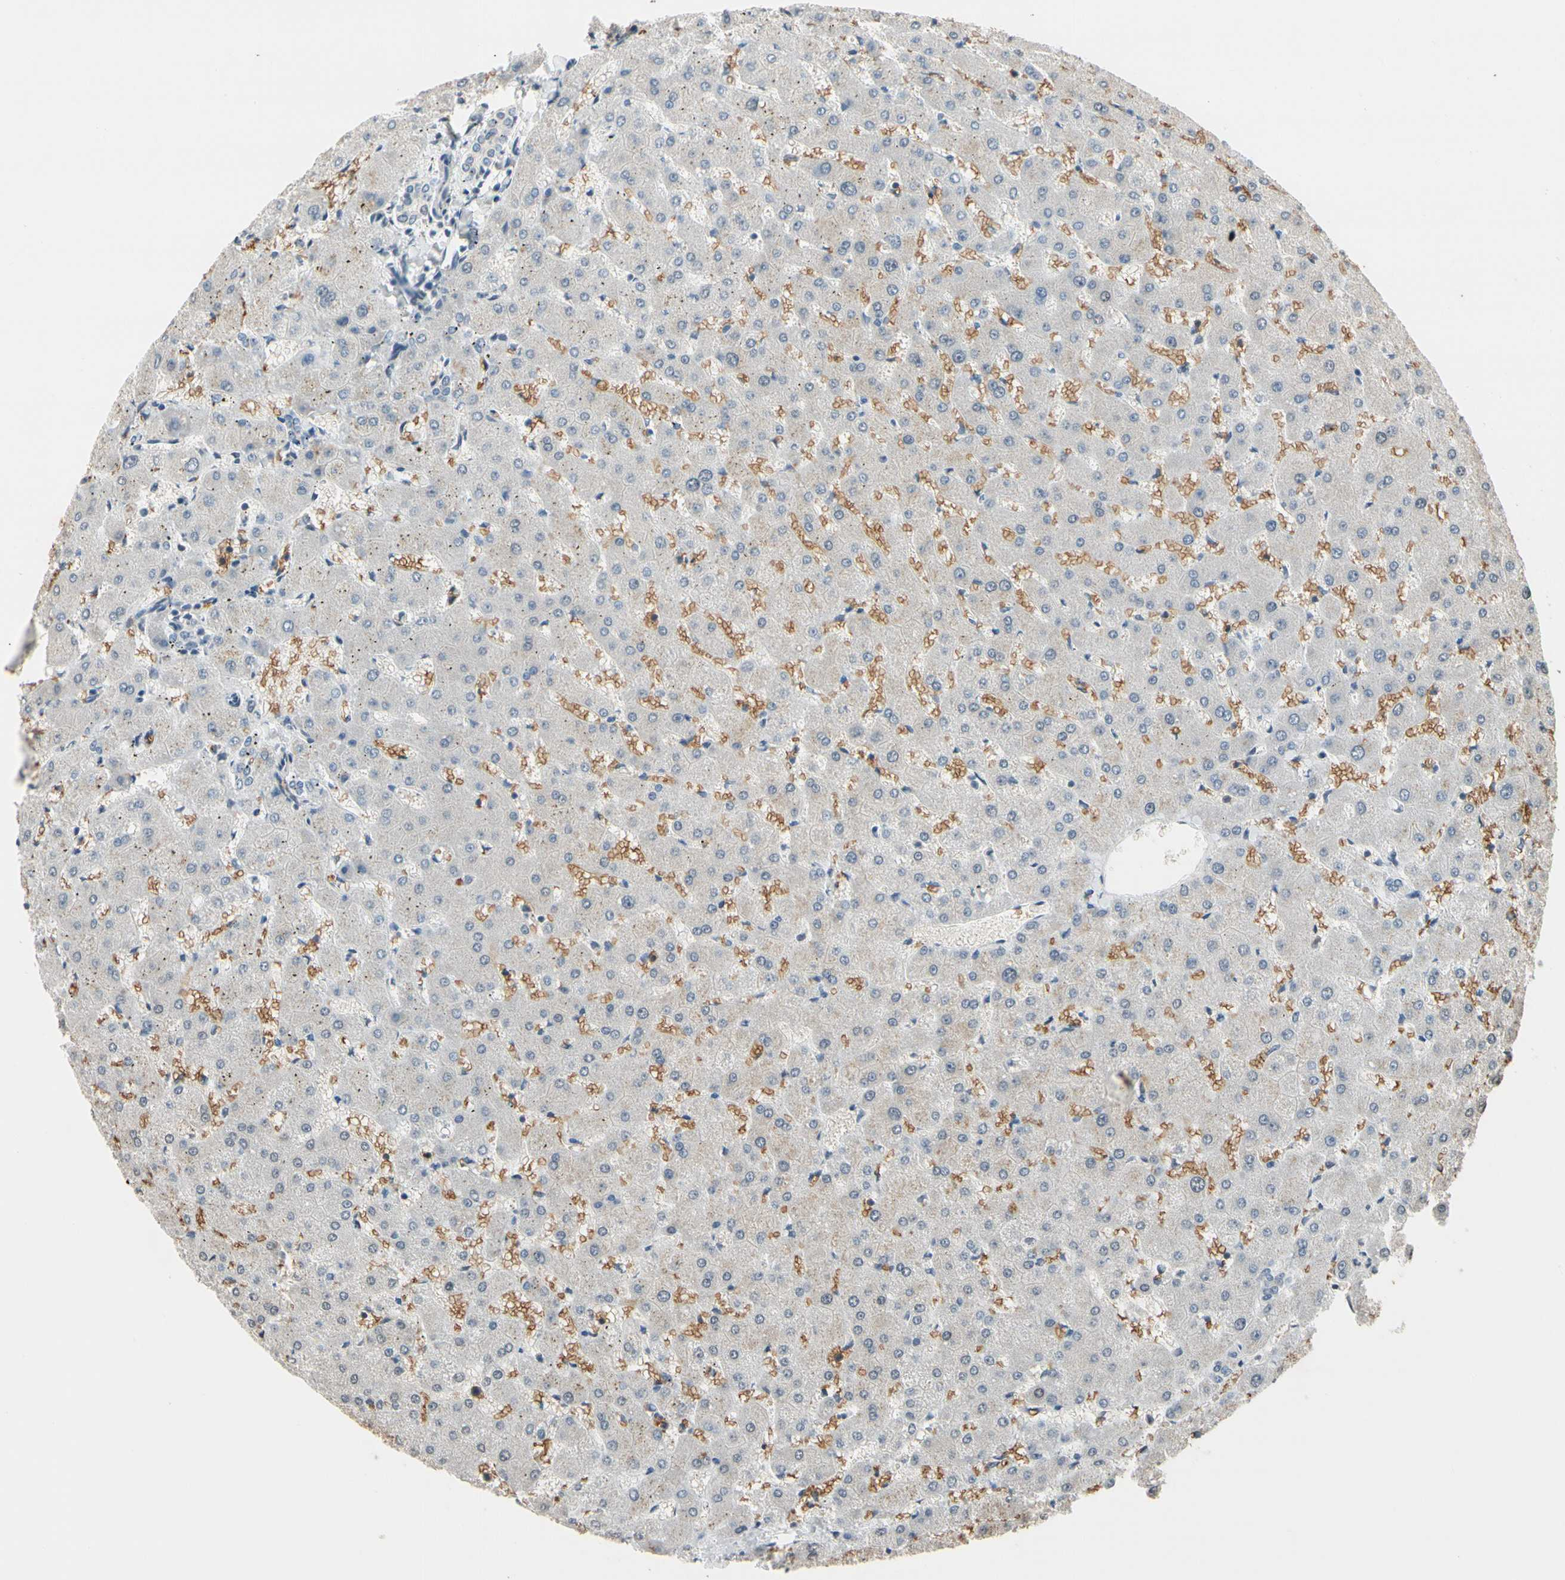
{"staining": {"intensity": "negative", "quantity": "none", "location": "none"}, "tissue": "liver", "cell_type": "Cholangiocytes", "image_type": "normal", "snomed": [{"axis": "morphology", "description": "Normal tissue, NOS"}, {"axis": "topography", "description": "Liver"}], "caption": "This is a histopathology image of IHC staining of benign liver, which shows no expression in cholangiocytes.", "gene": "GYPC", "patient": {"sex": "female", "age": 63}}